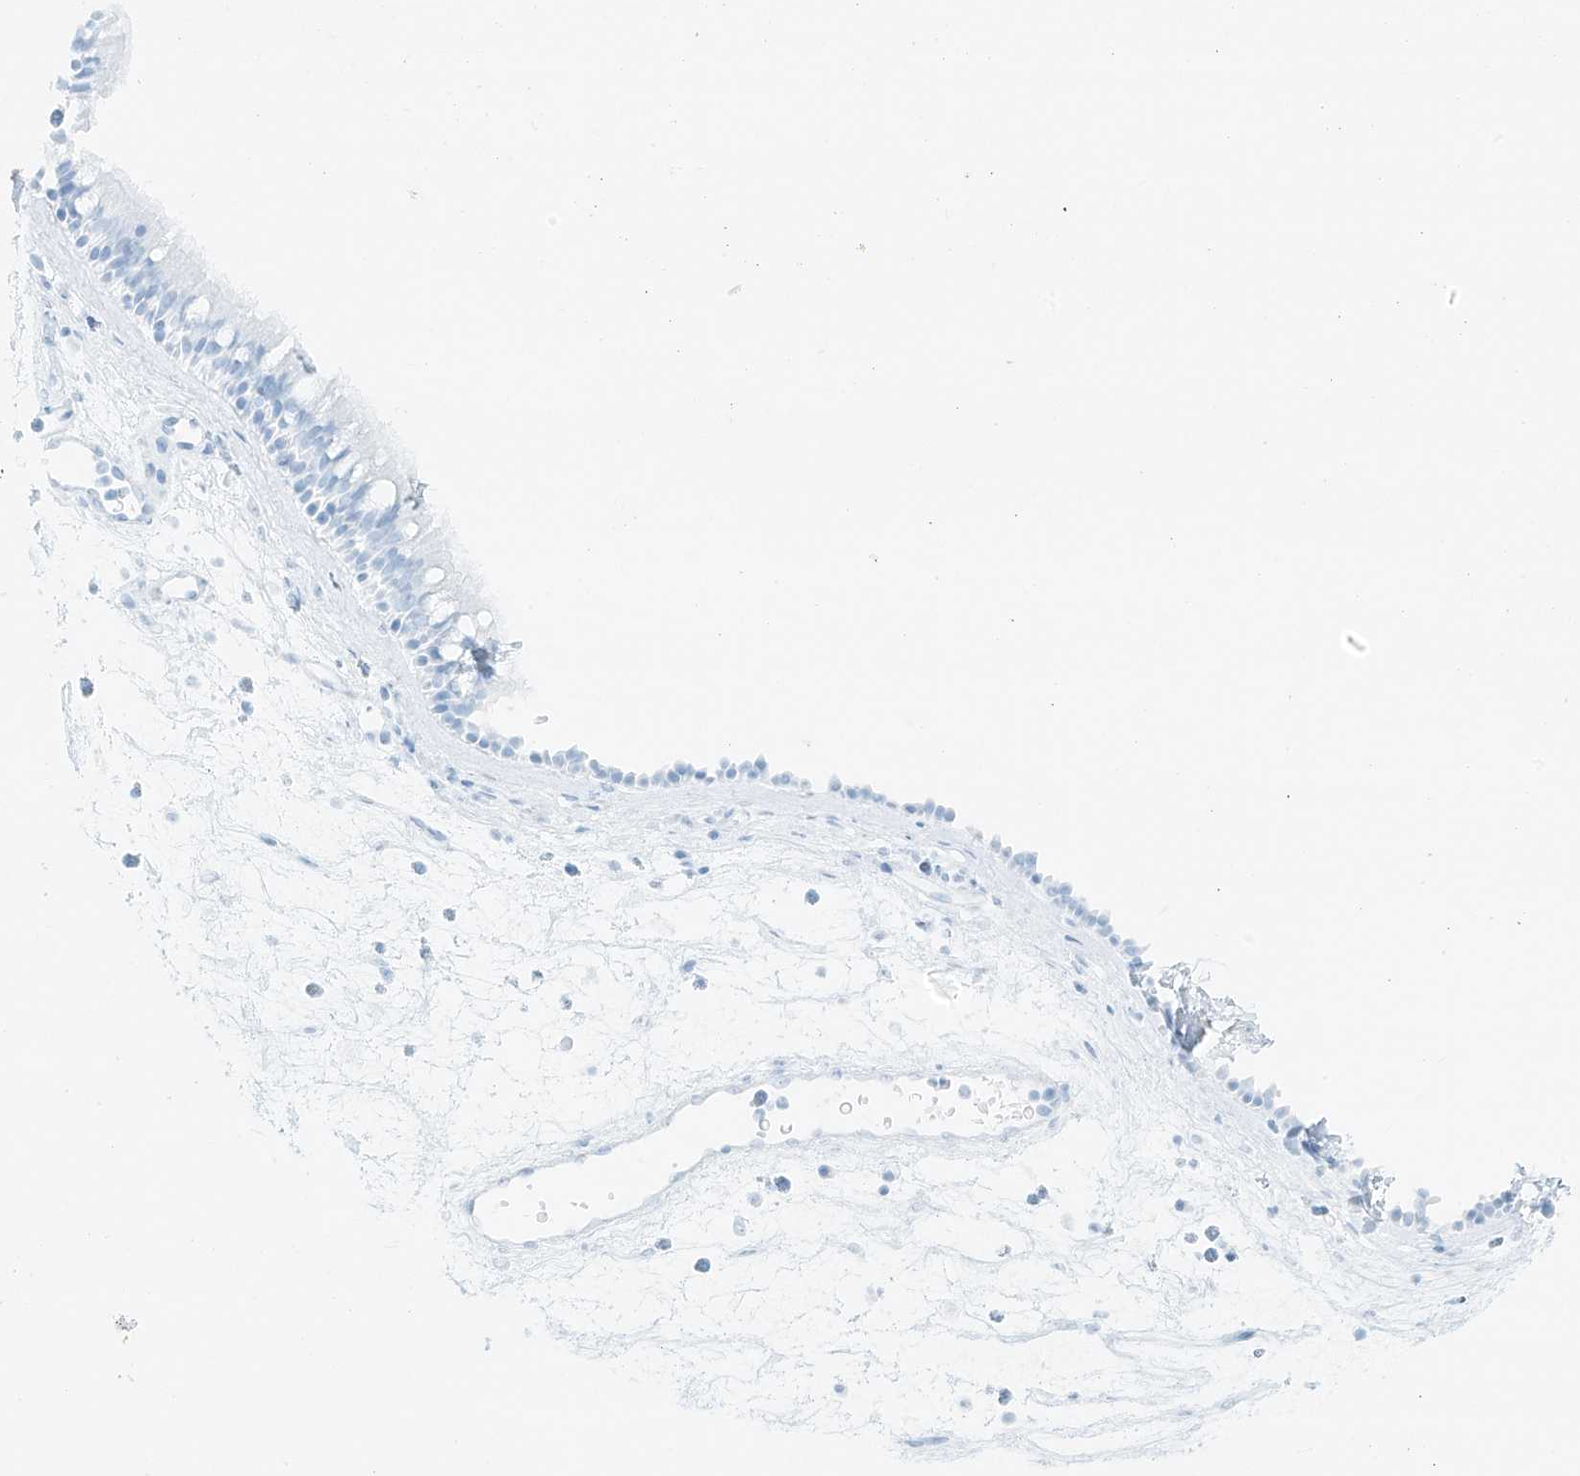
{"staining": {"intensity": "negative", "quantity": "none", "location": "none"}, "tissue": "nasopharynx", "cell_type": "Respiratory epithelial cells", "image_type": "normal", "snomed": [{"axis": "morphology", "description": "Normal tissue, NOS"}, {"axis": "morphology", "description": "Inflammation, NOS"}, {"axis": "morphology", "description": "Malignant melanoma, Metastatic site"}, {"axis": "topography", "description": "Nasopharynx"}], "caption": "Immunohistochemical staining of normal human nasopharynx demonstrates no significant staining in respiratory epithelial cells. (Immunohistochemistry, brightfield microscopy, high magnification).", "gene": "SMCP", "patient": {"sex": "male", "age": 70}}